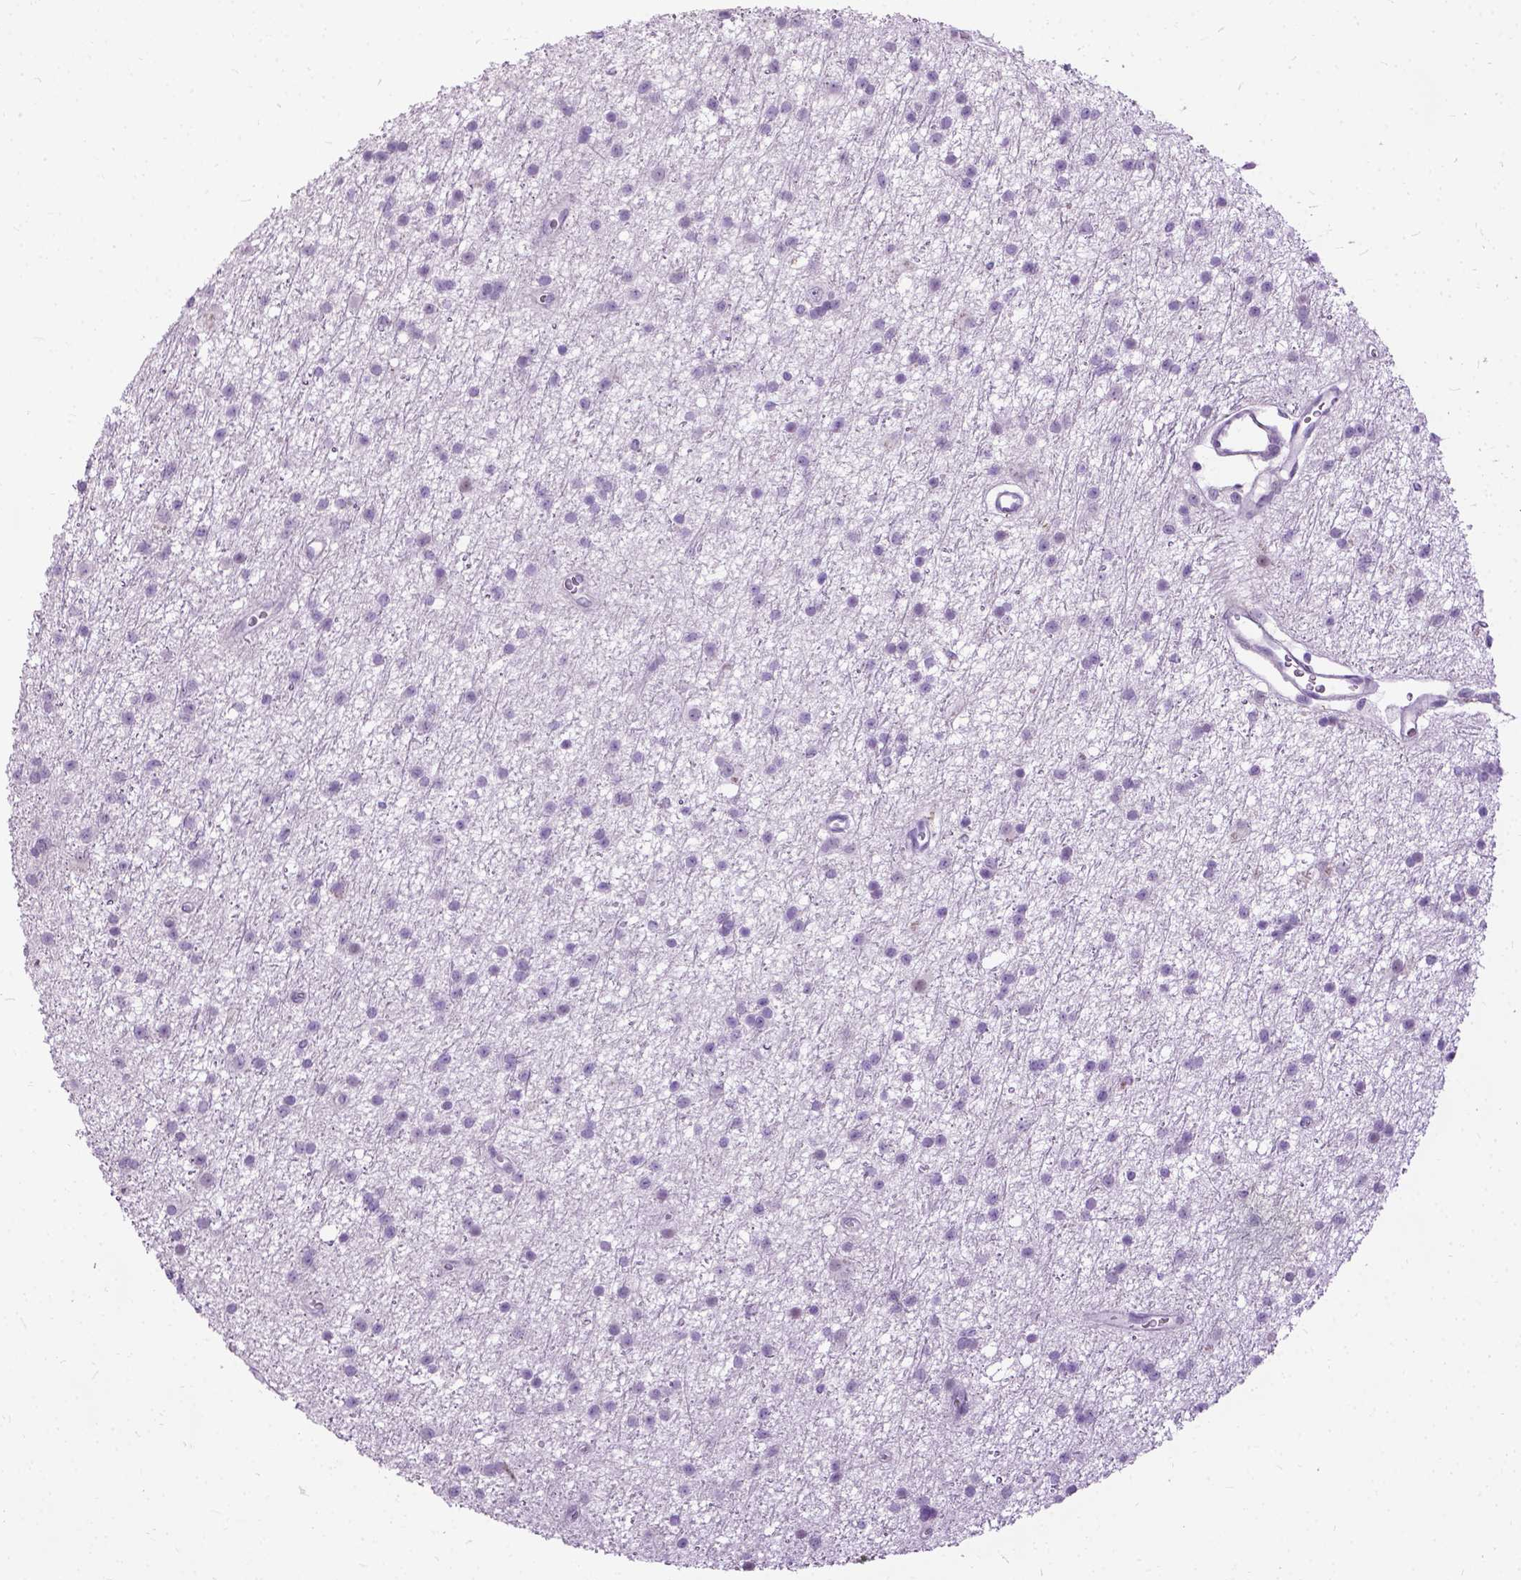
{"staining": {"intensity": "negative", "quantity": "none", "location": "none"}, "tissue": "glioma", "cell_type": "Tumor cells", "image_type": "cancer", "snomed": [{"axis": "morphology", "description": "Glioma, malignant, Low grade"}, {"axis": "topography", "description": "Brain"}], "caption": "Immunohistochemical staining of human glioma displays no significant positivity in tumor cells.", "gene": "PROB1", "patient": {"sex": "male", "age": 27}}